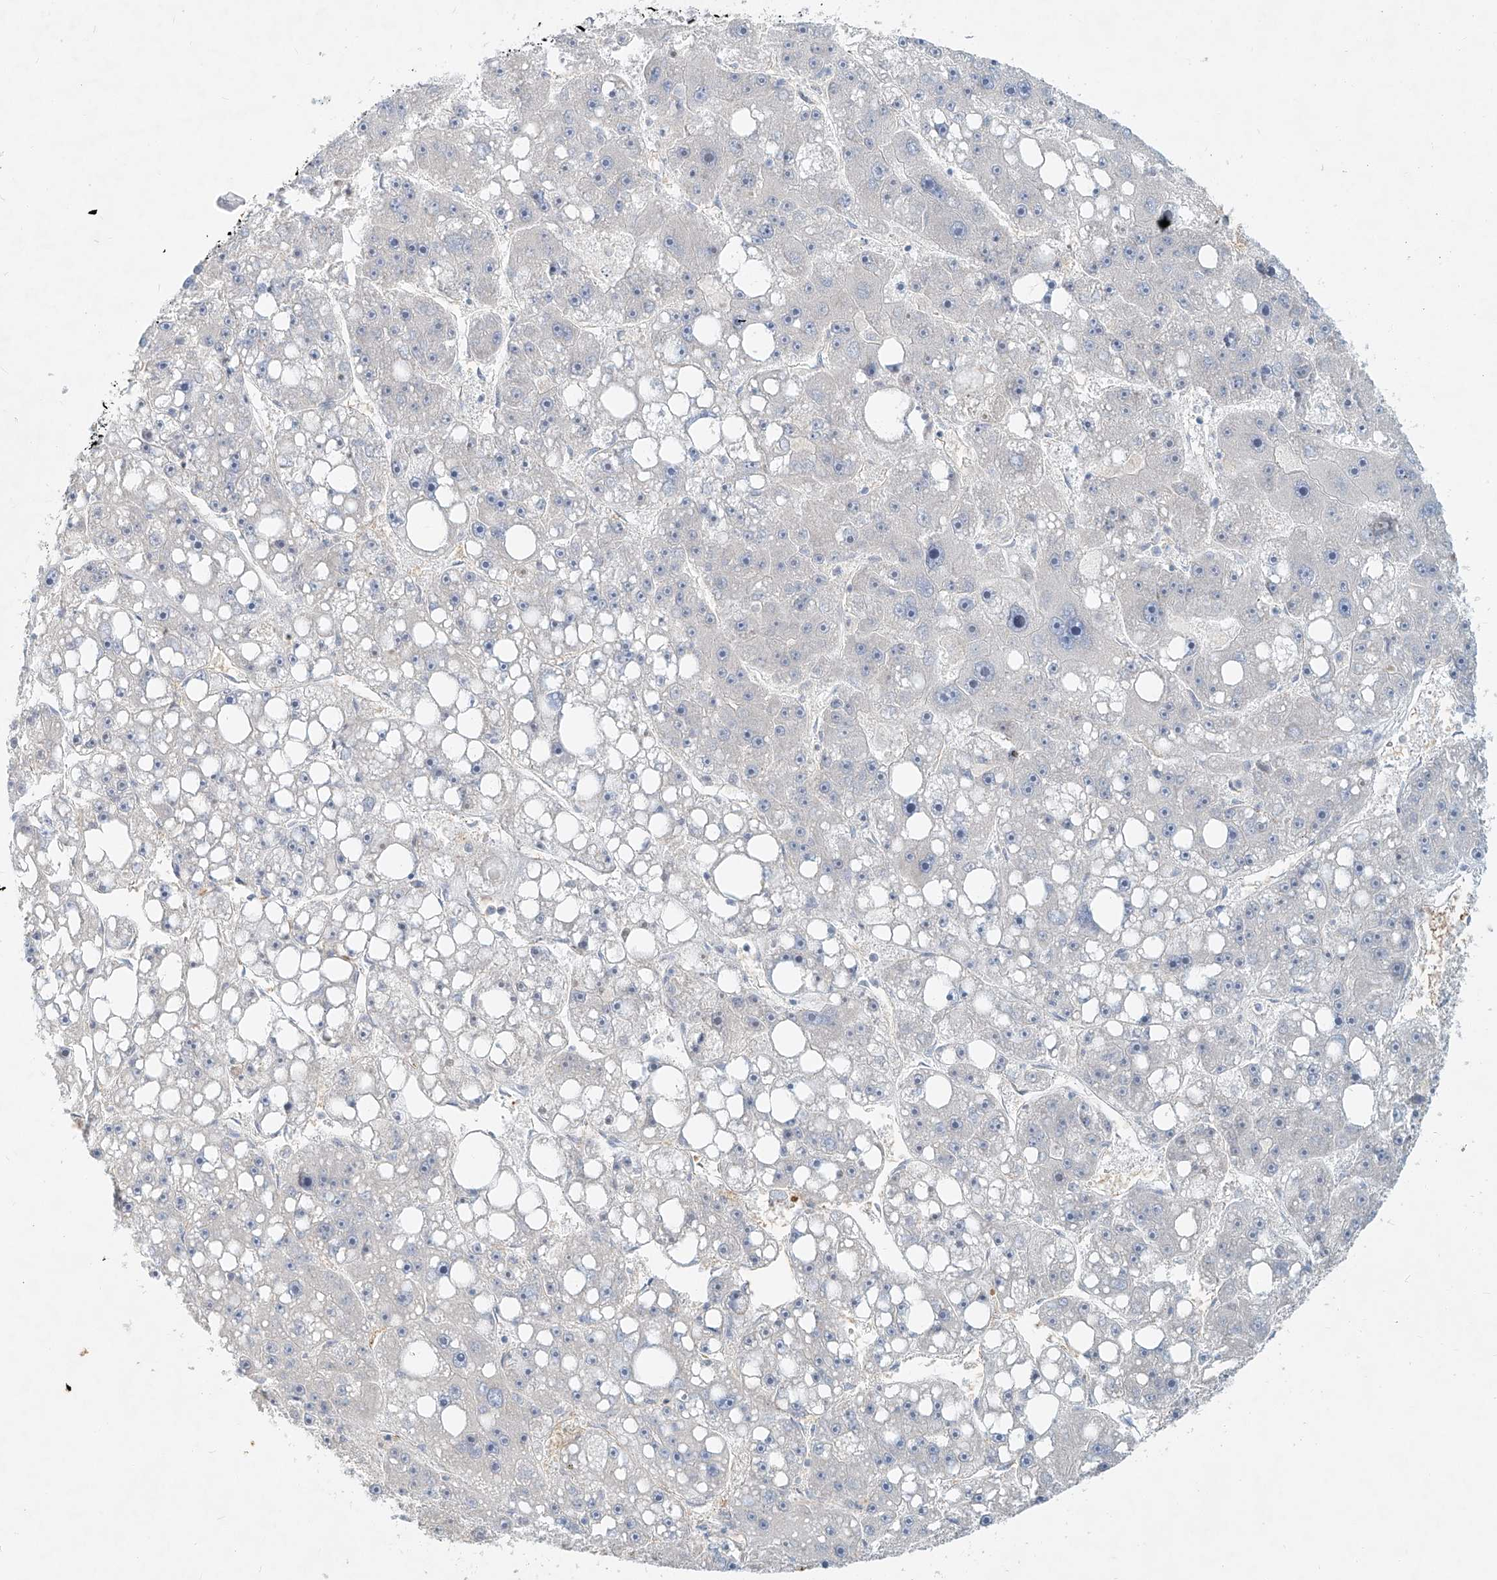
{"staining": {"intensity": "negative", "quantity": "none", "location": "none"}, "tissue": "liver cancer", "cell_type": "Tumor cells", "image_type": "cancer", "snomed": [{"axis": "morphology", "description": "Carcinoma, Hepatocellular, NOS"}, {"axis": "topography", "description": "Liver"}], "caption": "The histopathology image exhibits no staining of tumor cells in hepatocellular carcinoma (liver).", "gene": "SYTL3", "patient": {"sex": "female", "age": 61}}